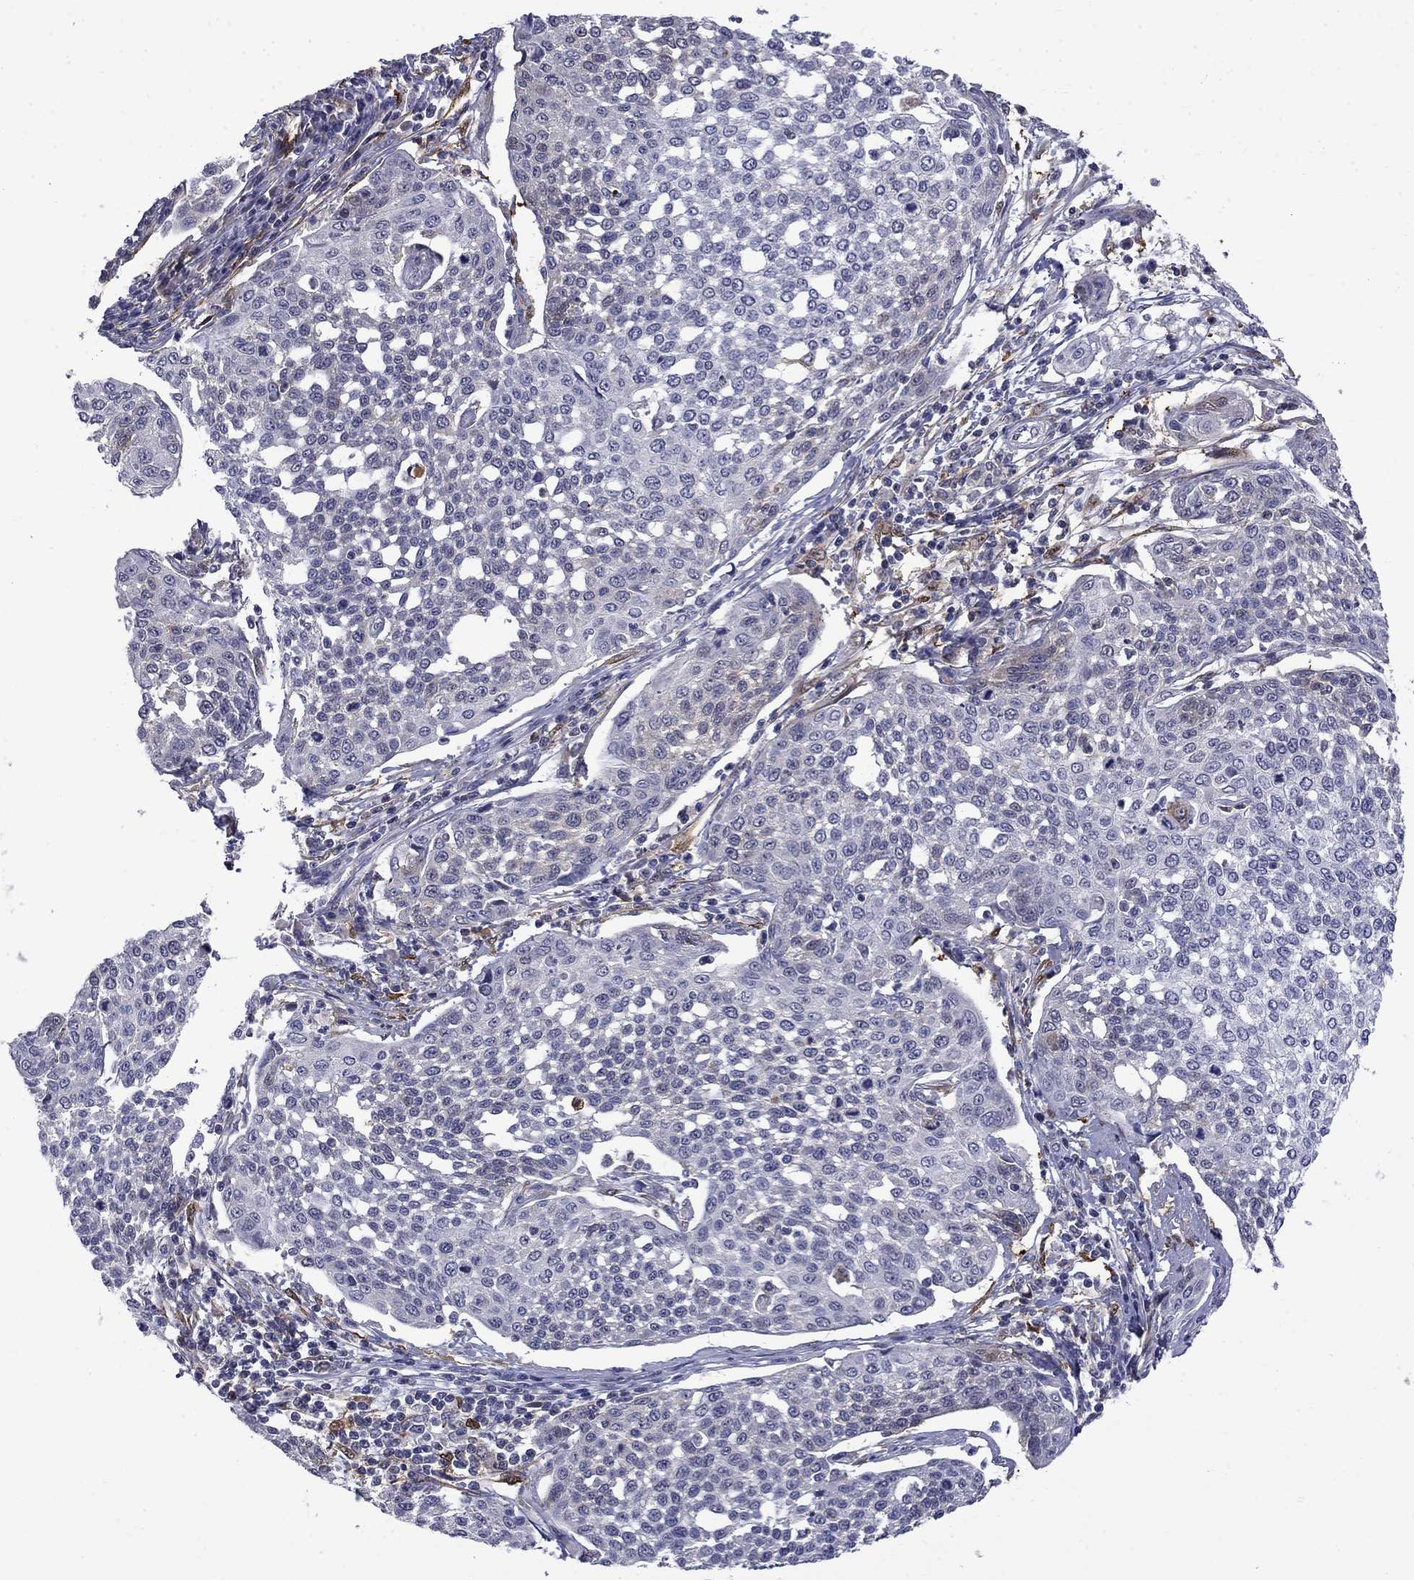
{"staining": {"intensity": "weak", "quantity": "<25%", "location": "cytoplasmic/membranous"}, "tissue": "cervical cancer", "cell_type": "Tumor cells", "image_type": "cancer", "snomed": [{"axis": "morphology", "description": "Squamous cell carcinoma, NOS"}, {"axis": "topography", "description": "Cervix"}], "caption": "The image shows no significant expression in tumor cells of cervical cancer.", "gene": "PCBP3", "patient": {"sex": "female", "age": 34}}